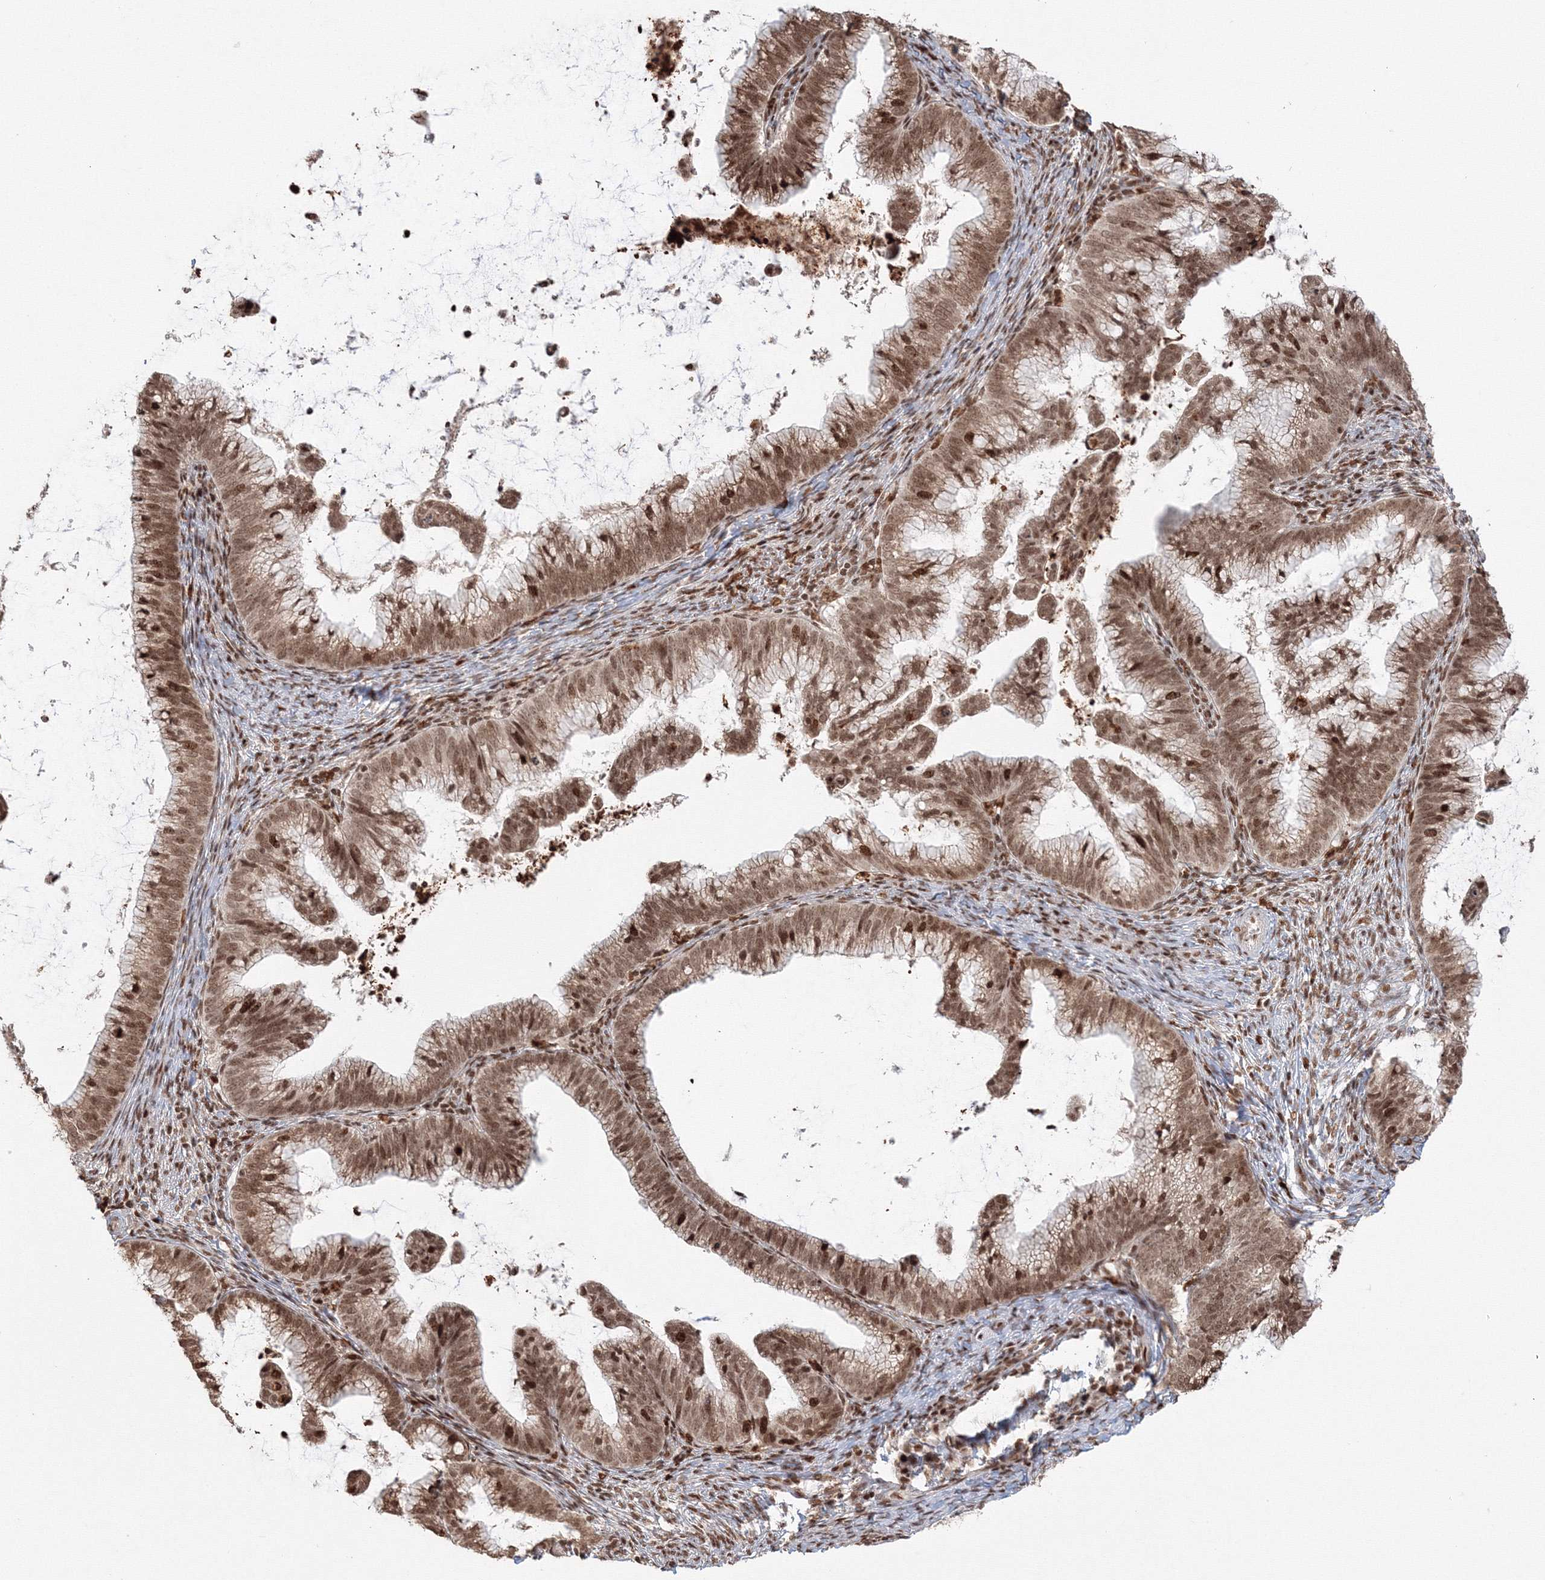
{"staining": {"intensity": "strong", "quantity": ">75%", "location": "nuclear"}, "tissue": "cervical cancer", "cell_type": "Tumor cells", "image_type": "cancer", "snomed": [{"axis": "morphology", "description": "Adenocarcinoma, NOS"}, {"axis": "topography", "description": "Cervix"}], "caption": "Brown immunohistochemical staining in human cervical cancer exhibits strong nuclear expression in about >75% of tumor cells.", "gene": "KIF20A", "patient": {"sex": "female", "age": 36}}